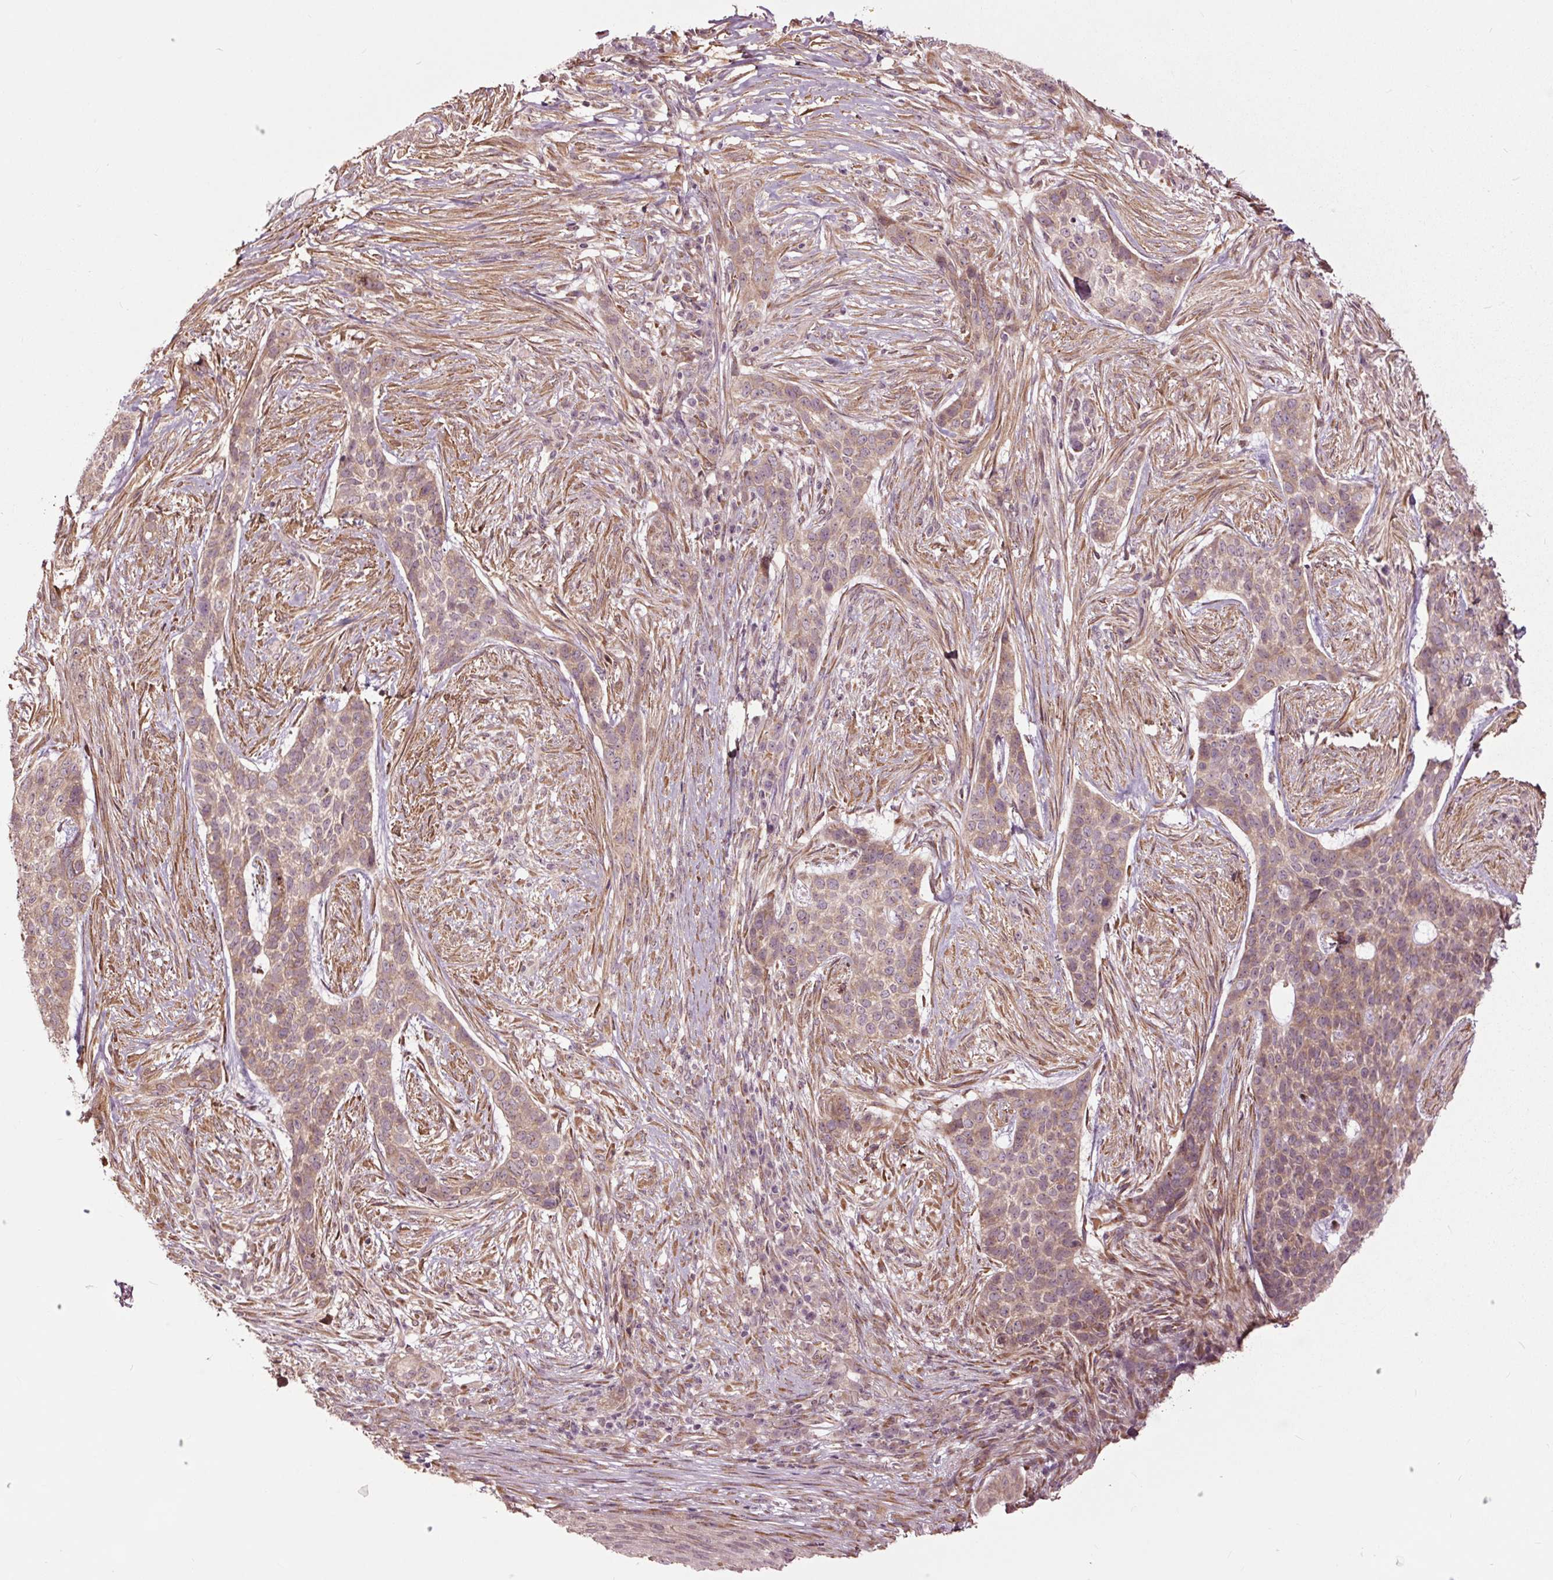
{"staining": {"intensity": "weak", "quantity": ">75%", "location": "cytoplasmic/membranous"}, "tissue": "skin cancer", "cell_type": "Tumor cells", "image_type": "cancer", "snomed": [{"axis": "morphology", "description": "Basal cell carcinoma"}, {"axis": "topography", "description": "Skin"}], "caption": "IHC of human basal cell carcinoma (skin) exhibits low levels of weak cytoplasmic/membranous staining in approximately >75% of tumor cells.", "gene": "HAUS5", "patient": {"sex": "female", "age": 69}}